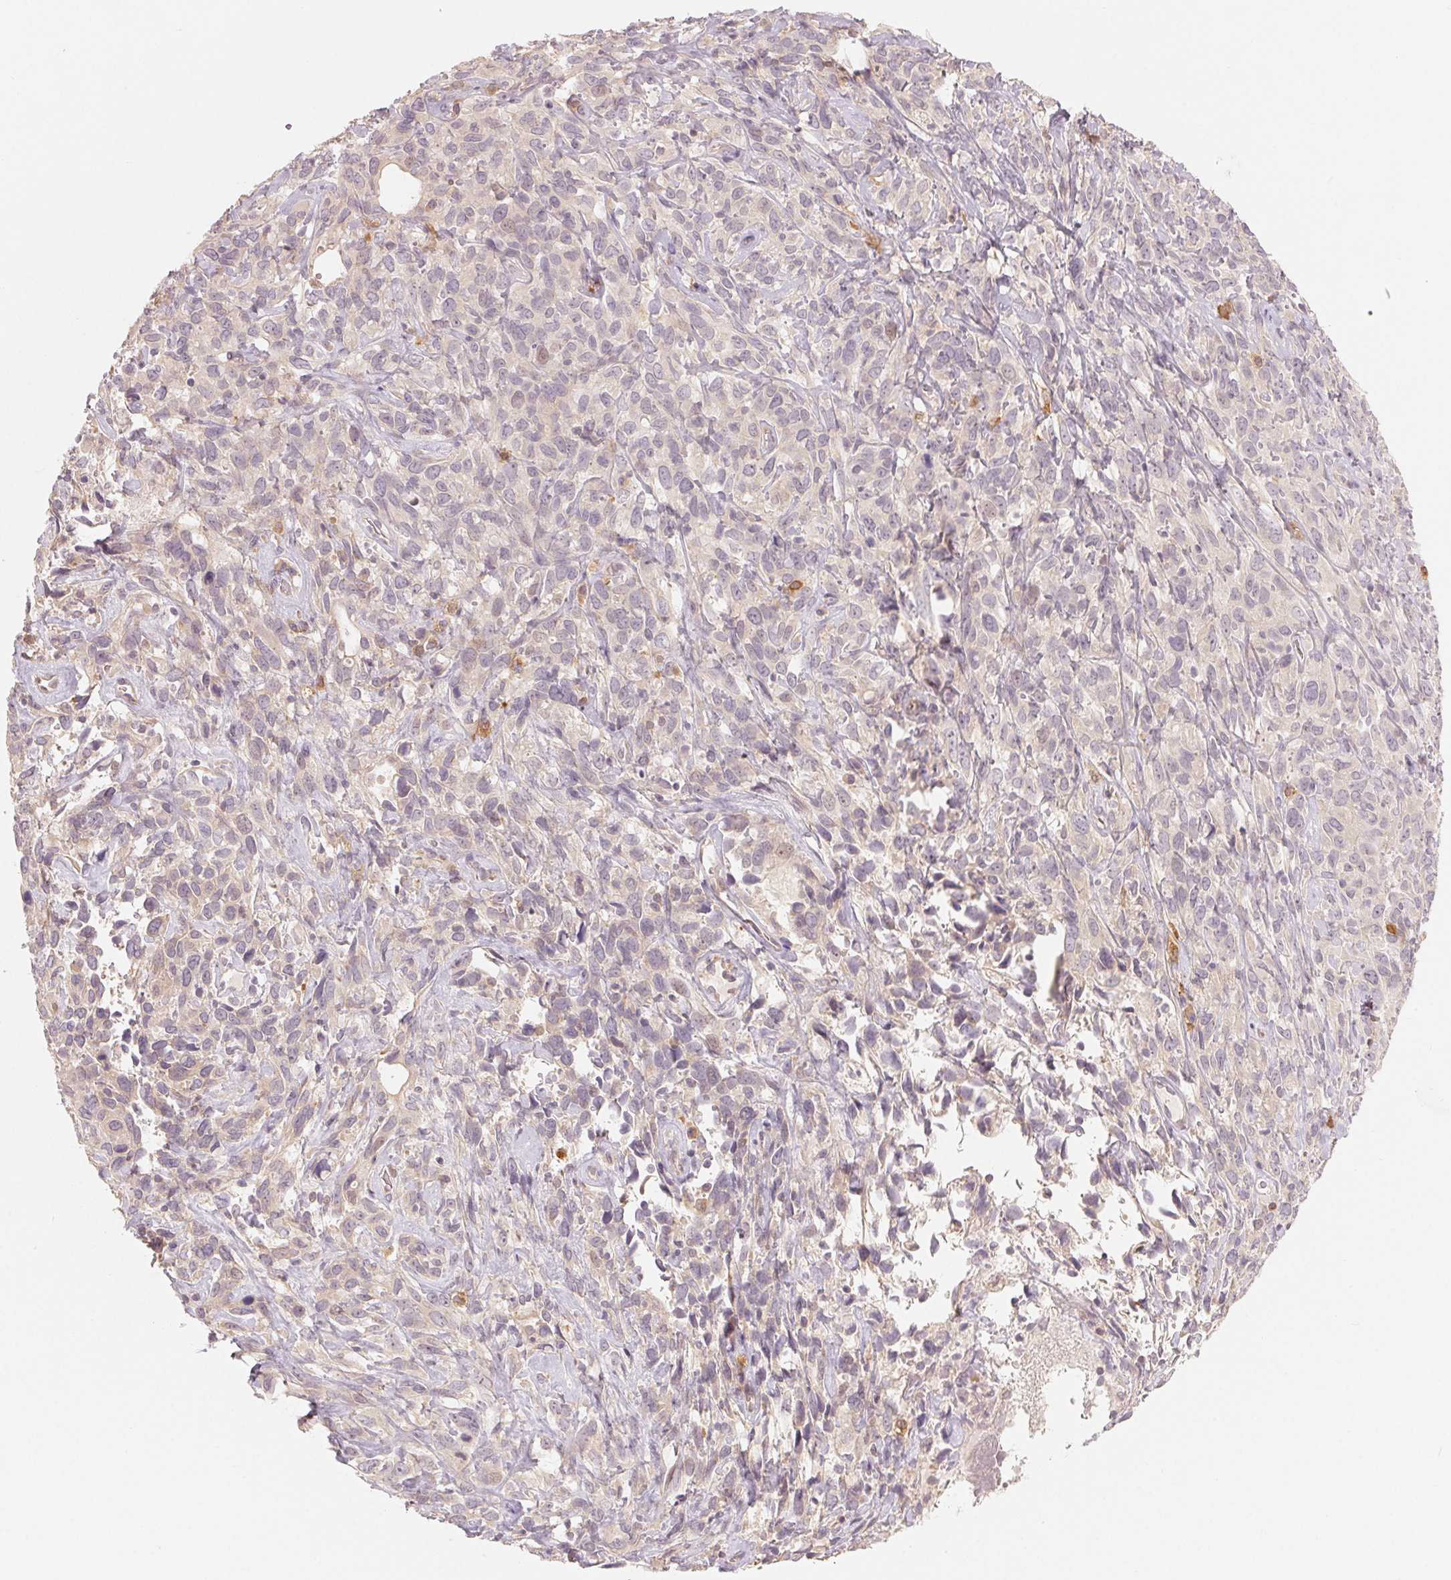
{"staining": {"intensity": "negative", "quantity": "none", "location": "none"}, "tissue": "cervical cancer", "cell_type": "Tumor cells", "image_type": "cancer", "snomed": [{"axis": "morphology", "description": "Normal tissue, NOS"}, {"axis": "morphology", "description": "Squamous cell carcinoma, NOS"}, {"axis": "topography", "description": "Cervix"}], "caption": "DAB immunohistochemical staining of human cervical cancer reveals no significant staining in tumor cells. (IHC, brightfield microscopy, high magnification).", "gene": "DENND2C", "patient": {"sex": "female", "age": 51}}